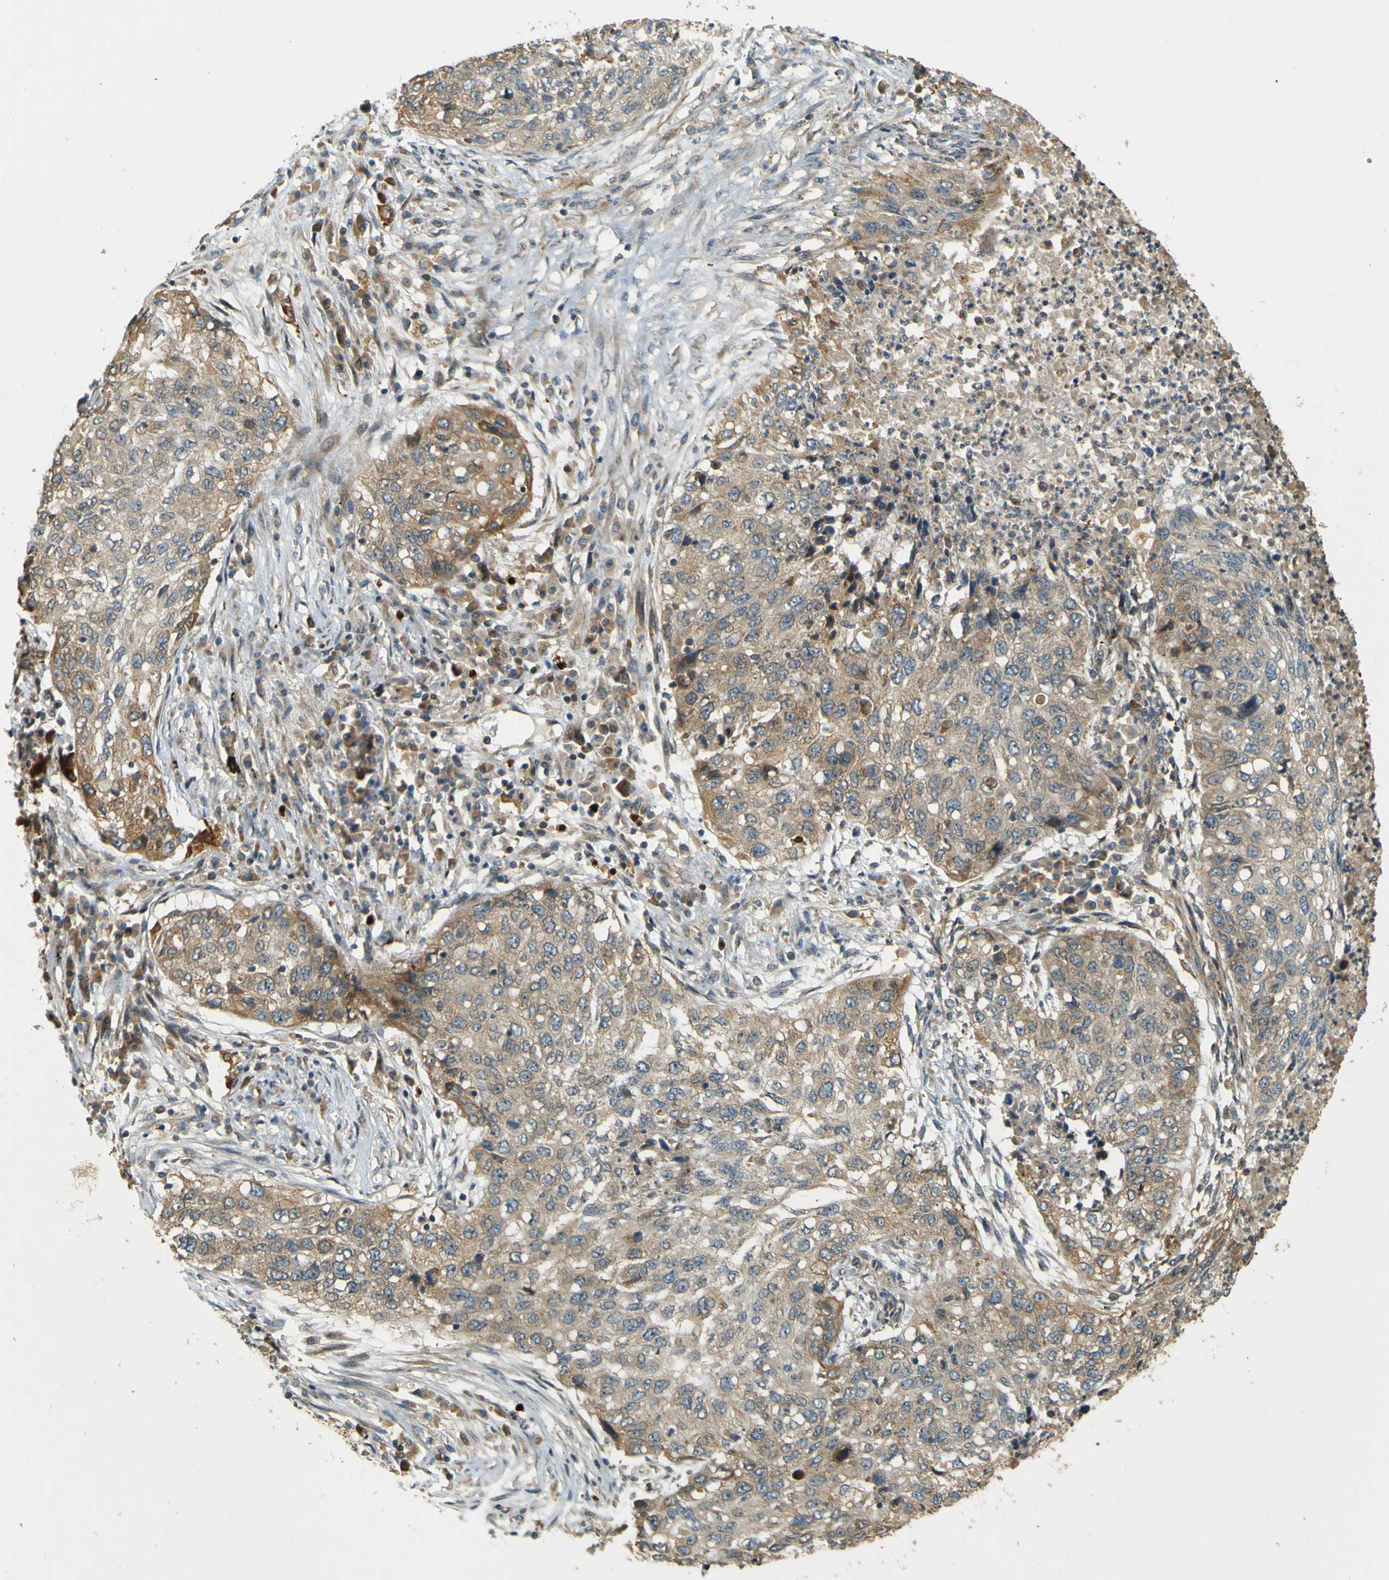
{"staining": {"intensity": "moderate", "quantity": ">75%", "location": "cytoplasmic/membranous"}, "tissue": "lung cancer", "cell_type": "Tumor cells", "image_type": "cancer", "snomed": [{"axis": "morphology", "description": "Squamous cell carcinoma, NOS"}, {"axis": "topography", "description": "Lung"}], "caption": "The micrograph exhibits a brown stain indicating the presence of a protein in the cytoplasmic/membranous of tumor cells in lung cancer (squamous cell carcinoma). (brown staining indicates protein expression, while blue staining denotes nuclei).", "gene": "LPCAT1", "patient": {"sex": "female", "age": 63}}